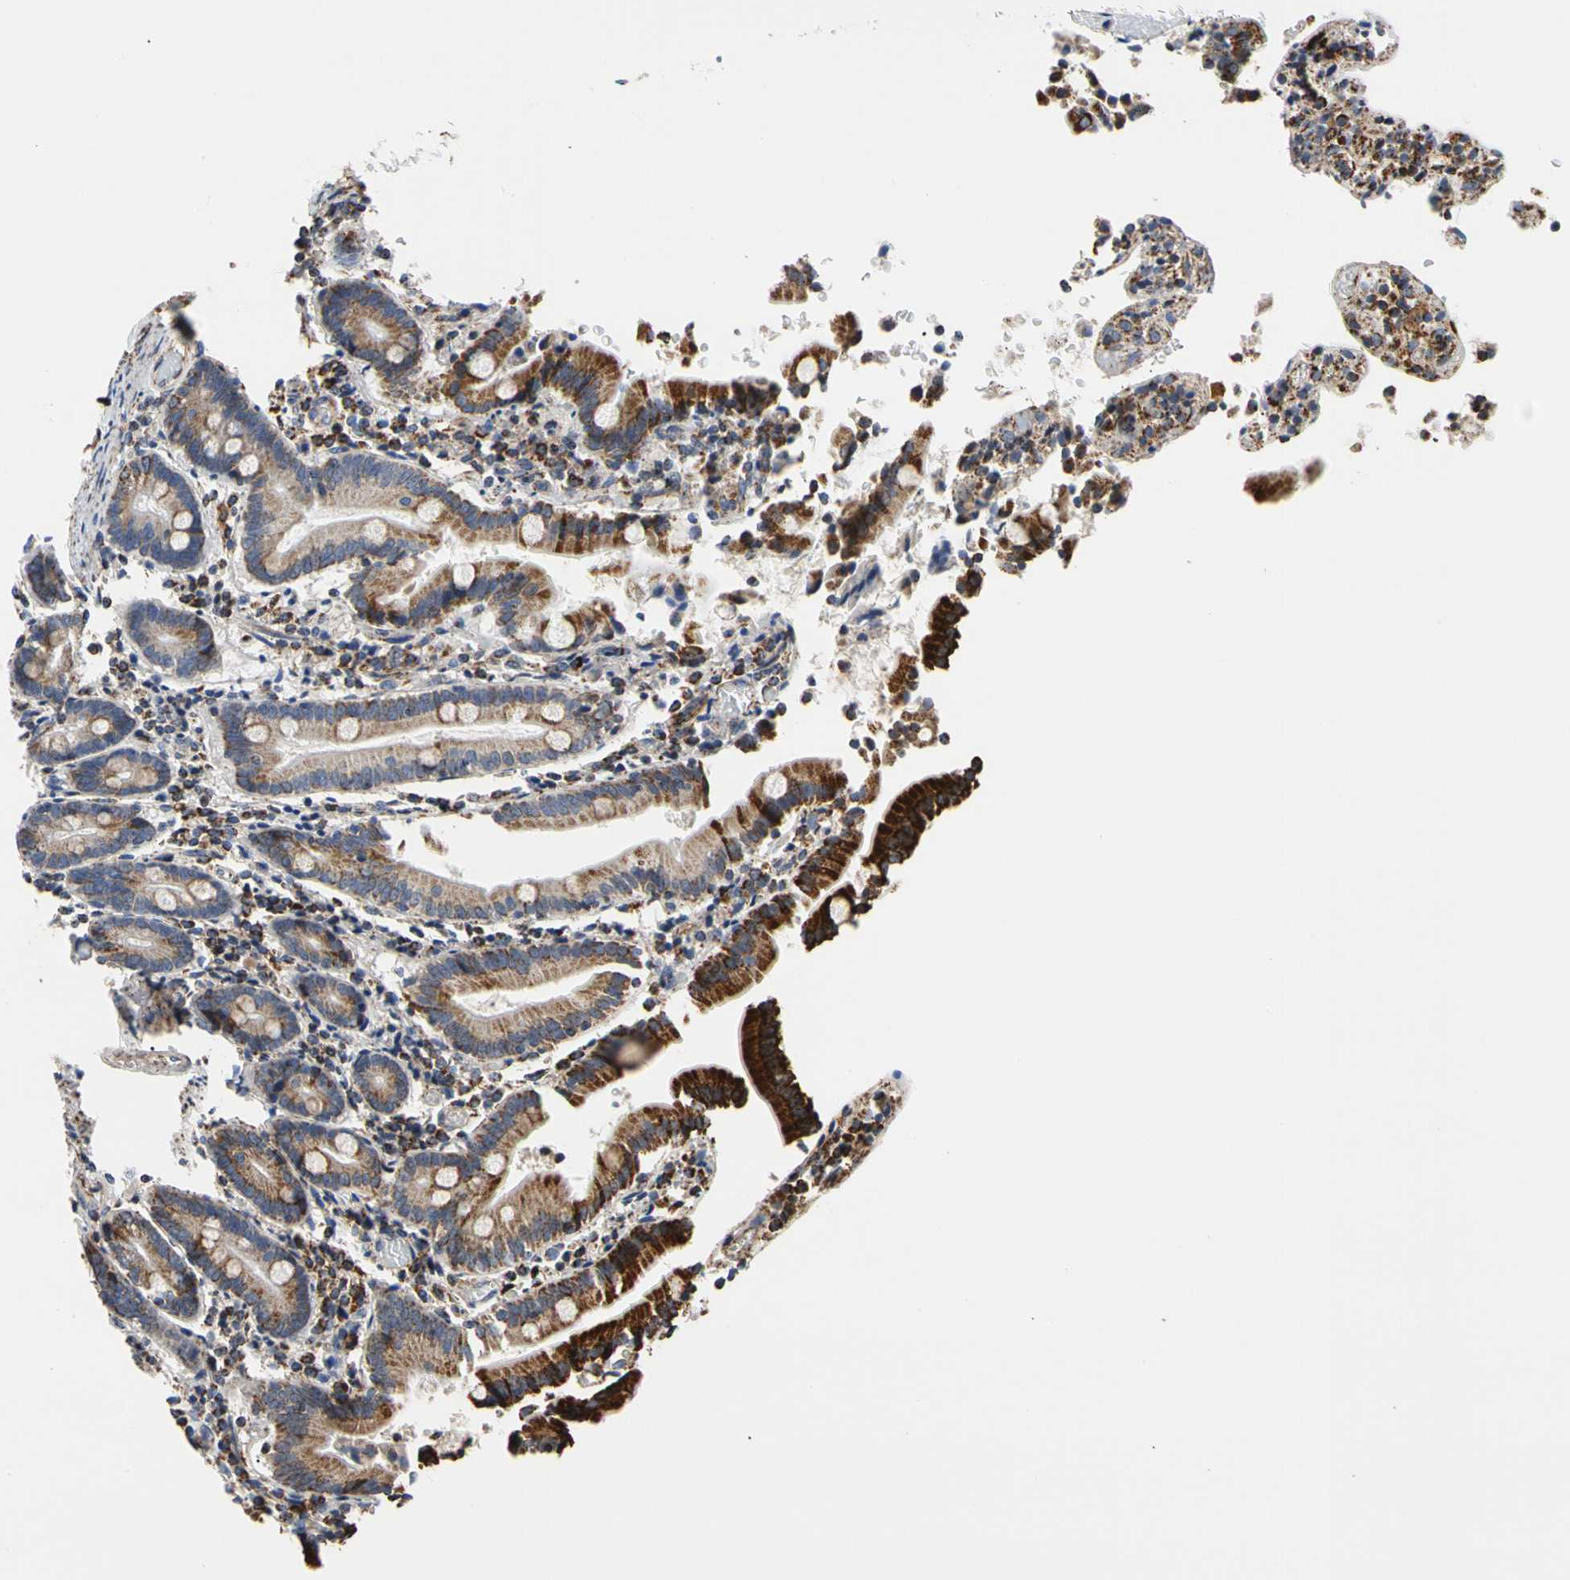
{"staining": {"intensity": "strong", "quantity": ">75%", "location": "cytoplasmic/membranous"}, "tissue": "duodenum", "cell_type": "Glandular cells", "image_type": "normal", "snomed": [{"axis": "morphology", "description": "Normal tissue, NOS"}, {"axis": "topography", "description": "Duodenum"}], "caption": "This photomicrograph reveals immunohistochemistry staining of benign duodenum, with high strong cytoplasmic/membranous positivity in about >75% of glandular cells.", "gene": "ACAT1", "patient": {"sex": "female", "age": 53}}